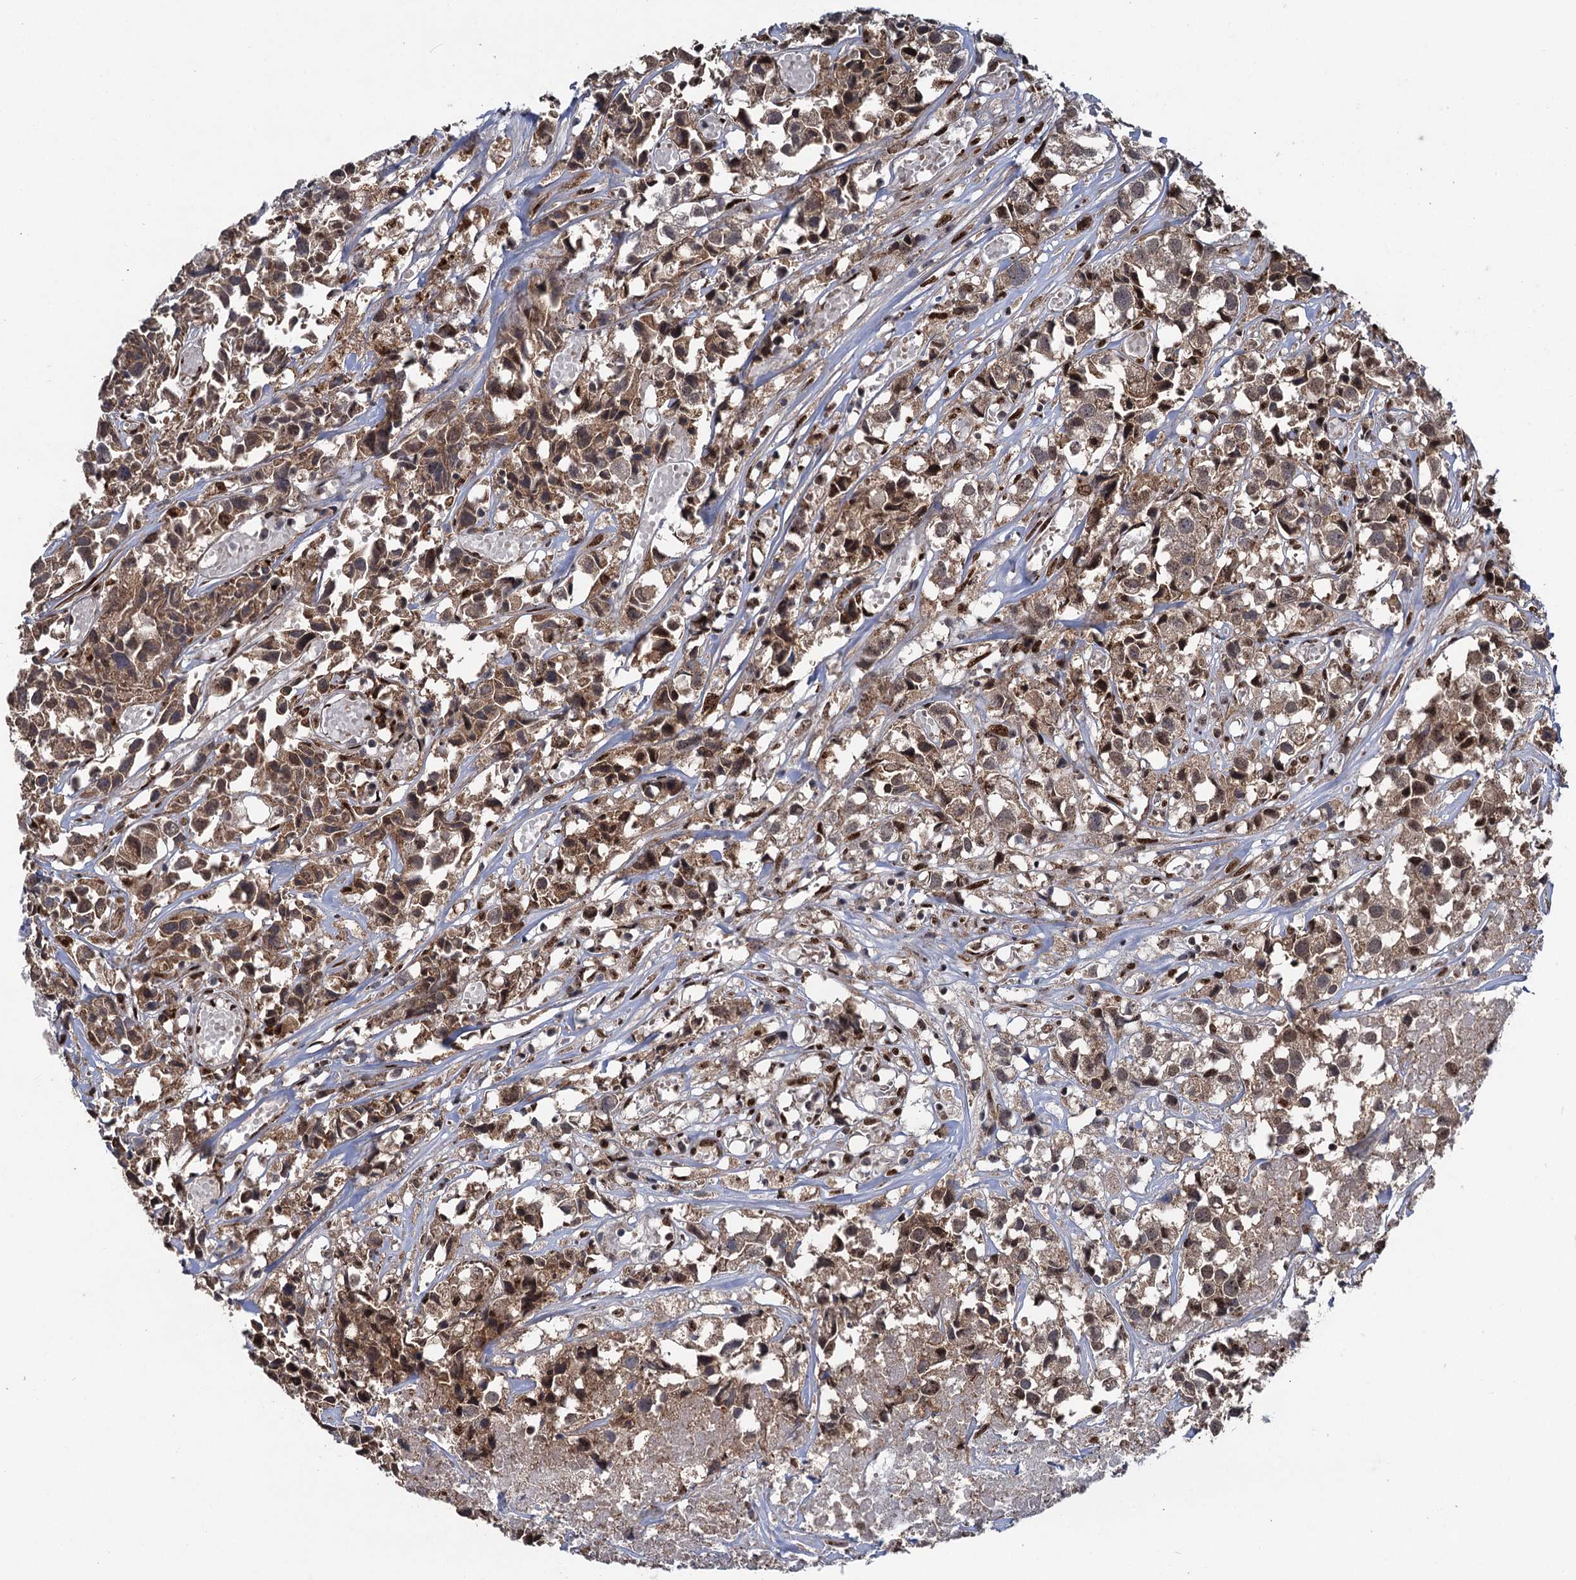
{"staining": {"intensity": "moderate", "quantity": ">75%", "location": "cytoplasmic/membranous"}, "tissue": "urothelial cancer", "cell_type": "Tumor cells", "image_type": "cancer", "snomed": [{"axis": "morphology", "description": "Urothelial carcinoma, High grade"}, {"axis": "topography", "description": "Urinary bladder"}], "caption": "The photomicrograph demonstrates immunohistochemical staining of urothelial cancer. There is moderate cytoplasmic/membranous staining is appreciated in approximately >75% of tumor cells.", "gene": "MESD", "patient": {"sex": "female", "age": 75}}